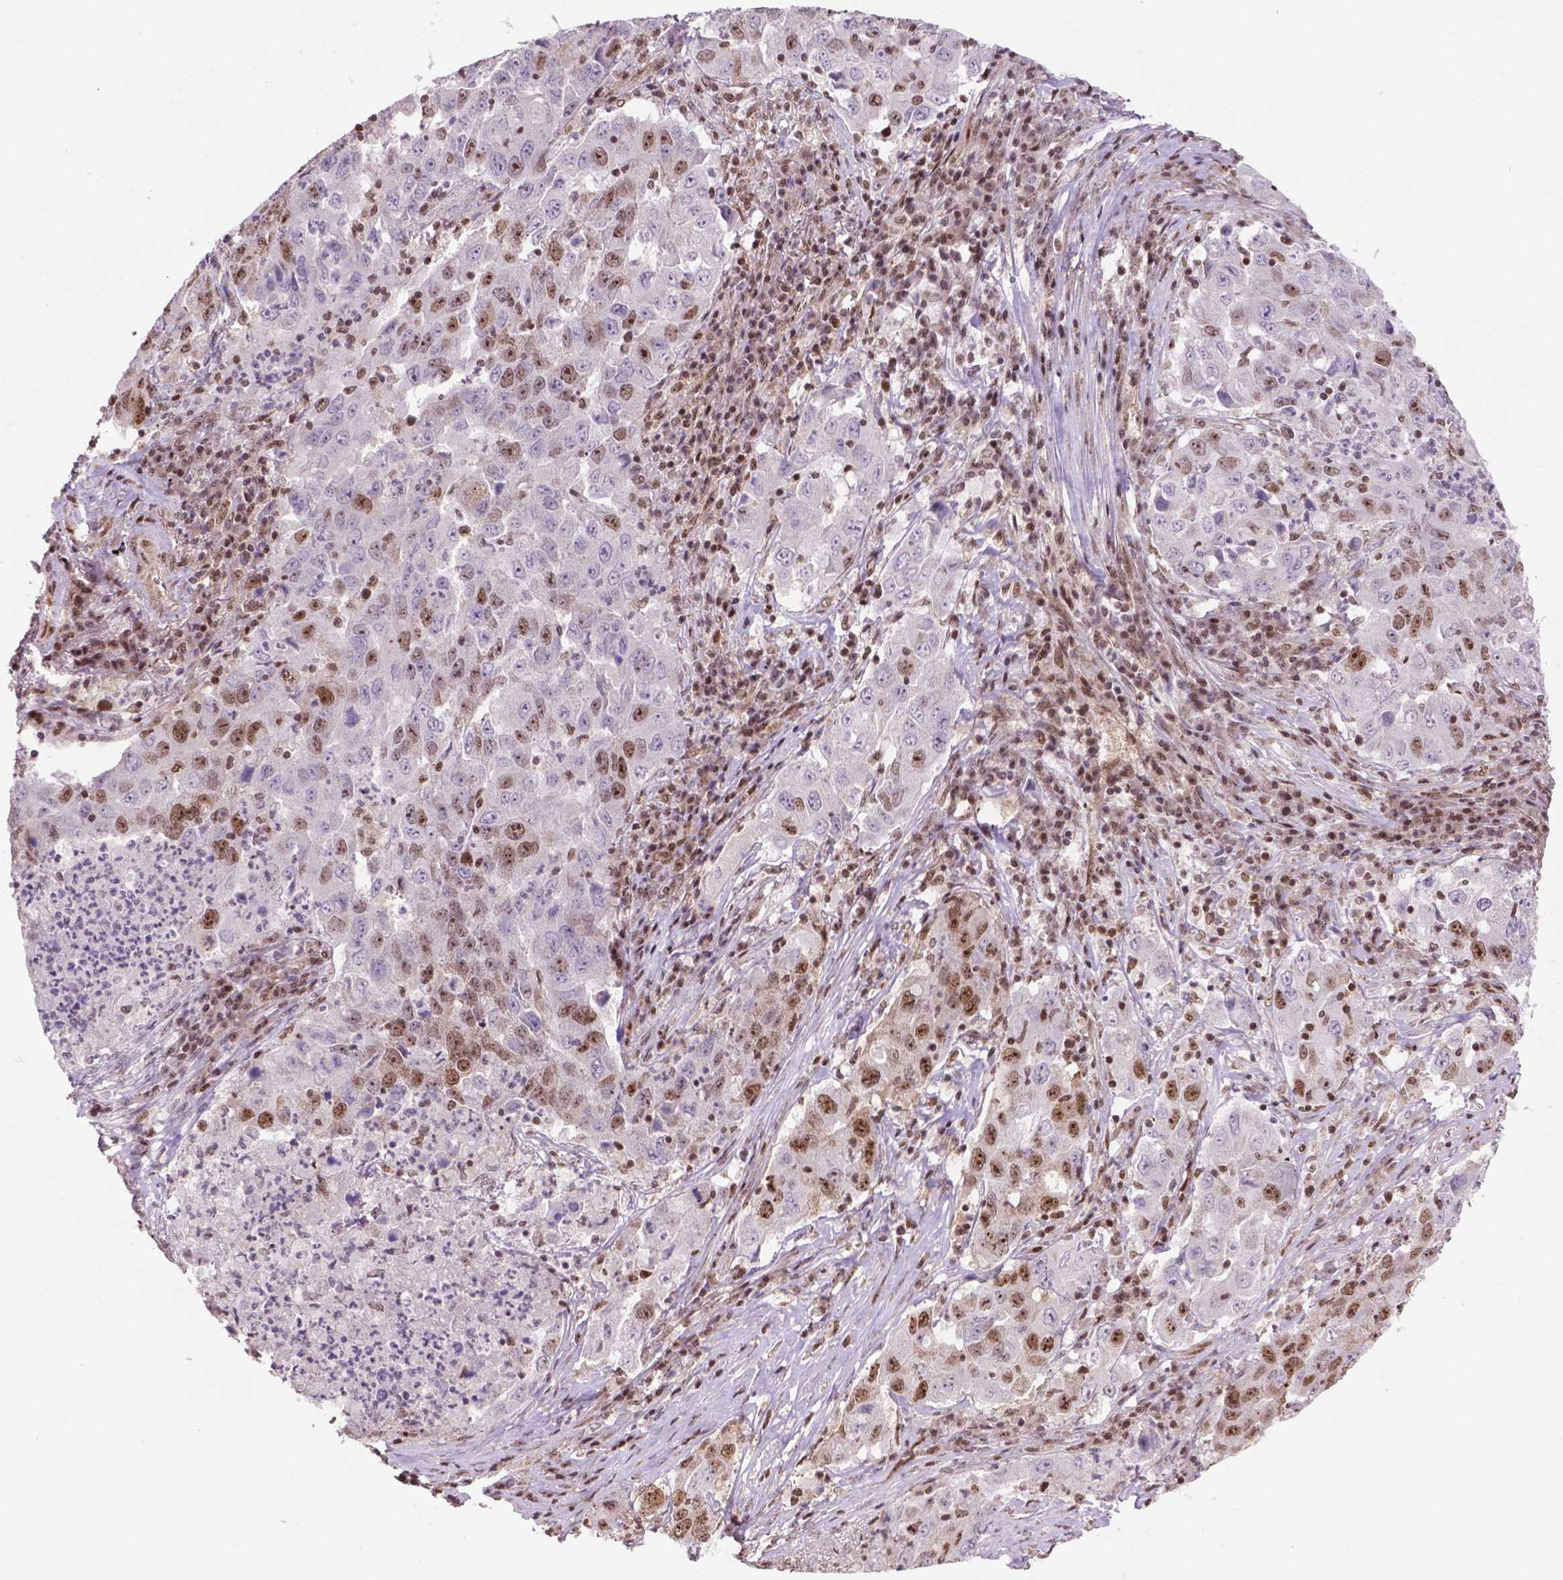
{"staining": {"intensity": "moderate", "quantity": "25%-75%", "location": "nuclear"}, "tissue": "lung cancer", "cell_type": "Tumor cells", "image_type": "cancer", "snomed": [{"axis": "morphology", "description": "Adenocarcinoma, NOS"}, {"axis": "topography", "description": "Lung"}], "caption": "Immunohistochemistry (DAB) staining of human lung cancer reveals moderate nuclear protein expression in about 25%-75% of tumor cells.", "gene": "CSNK2A1", "patient": {"sex": "male", "age": 73}}